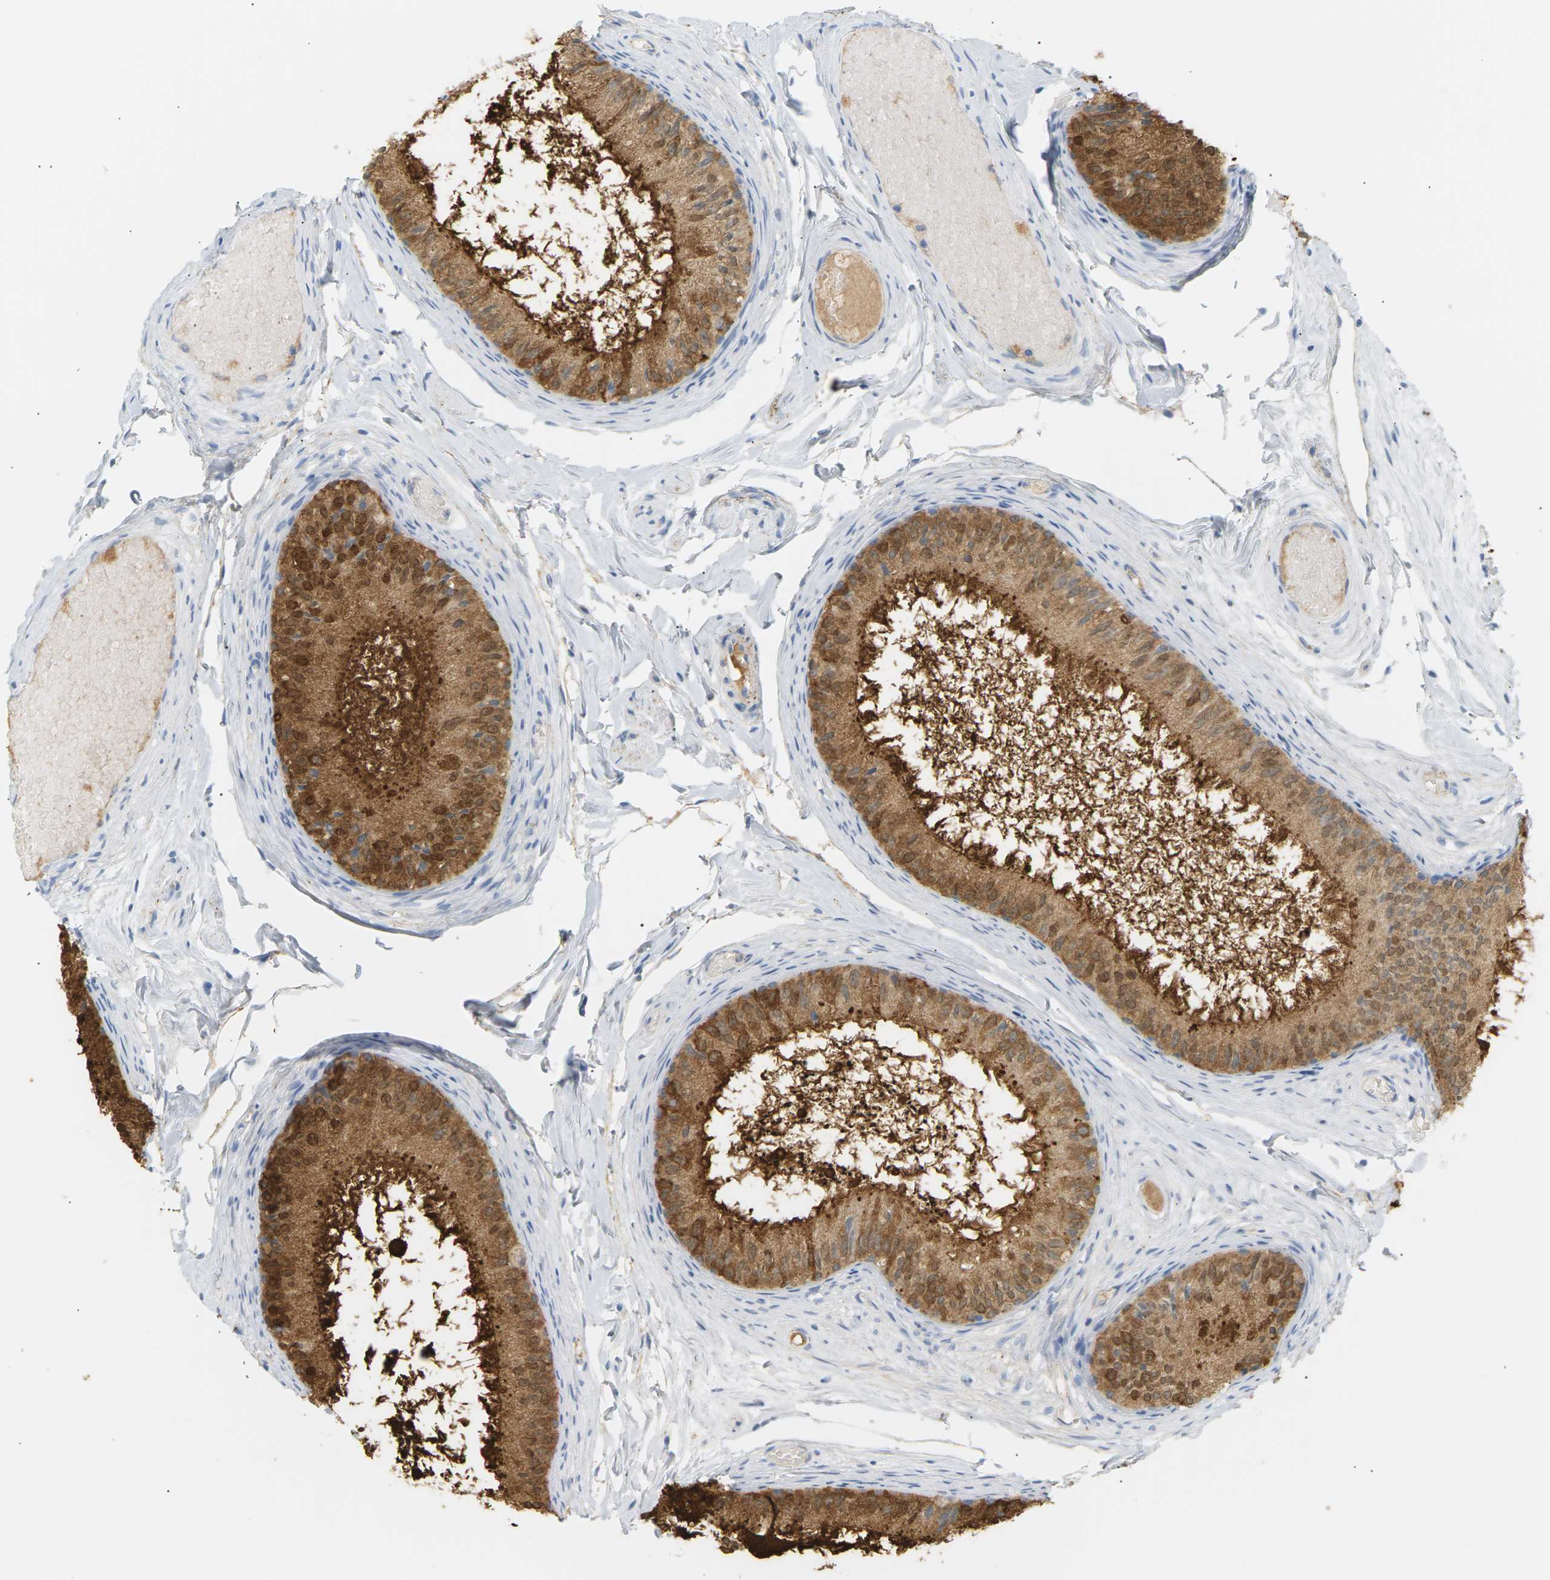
{"staining": {"intensity": "moderate", "quantity": ">75%", "location": "cytoplasmic/membranous"}, "tissue": "epididymis", "cell_type": "Glandular cells", "image_type": "normal", "snomed": [{"axis": "morphology", "description": "Normal tissue, NOS"}, {"axis": "topography", "description": "Epididymis"}], "caption": "A micrograph of human epididymis stained for a protein demonstrates moderate cytoplasmic/membranous brown staining in glandular cells. (brown staining indicates protein expression, while blue staining denotes nuclei).", "gene": "CLU", "patient": {"sex": "male", "age": 46}}